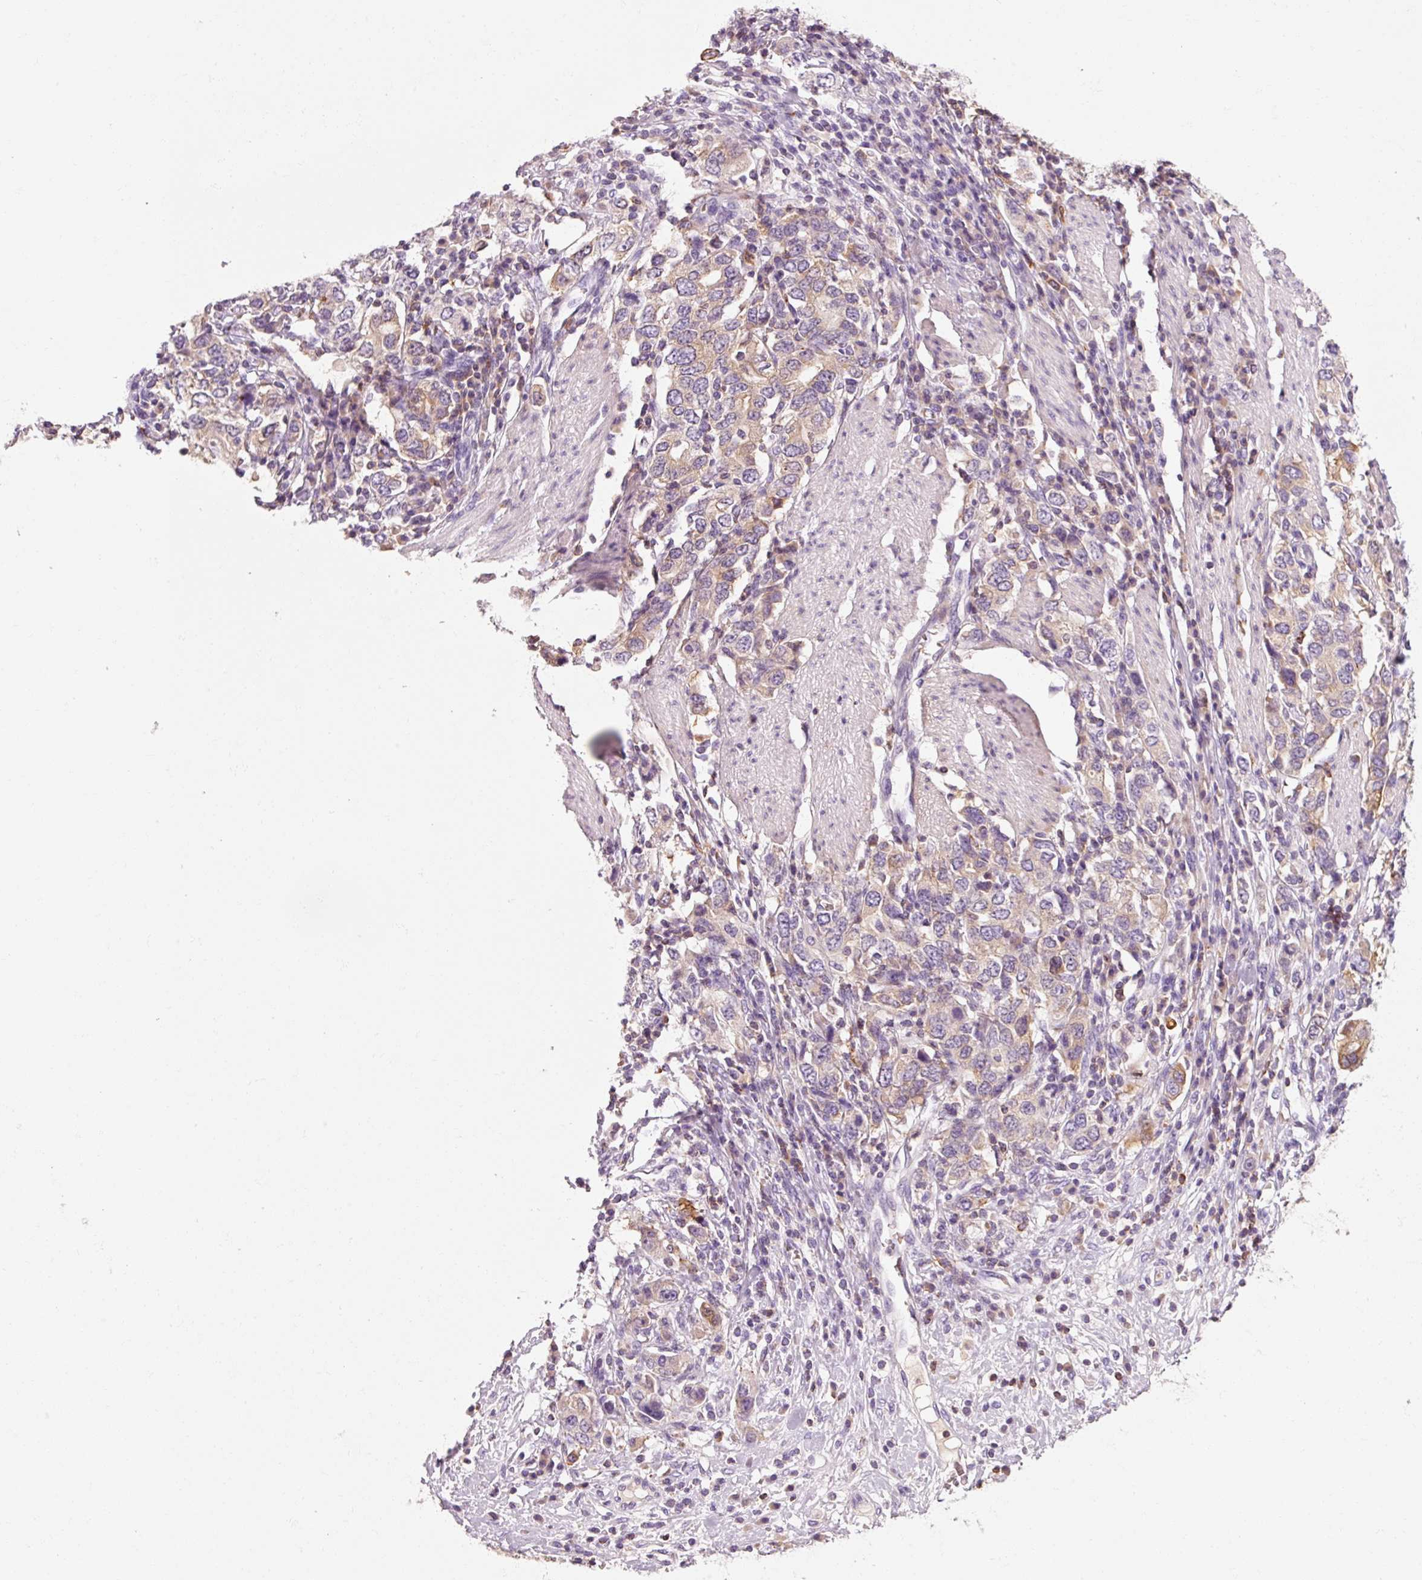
{"staining": {"intensity": "negative", "quantity": "none", "location": "none"}, "tissue": "stomach cancer", "cell_type": "Tumor cells", "image_type": "cancer", "snomed": [{"axis": "morphology", "description": "Adenocarcinoma, NOS"}, {"axis": "topography", "description": "Stomach, upper"}, {"axis": "topography", "description": "Stomach"}], "caption": "This is an immunohistochemistry image of stomach adenocarcinoma. There is no staining in tumor cells.", "gene": "OR8K1", "patient": {"sex": "male", "age": 62}}